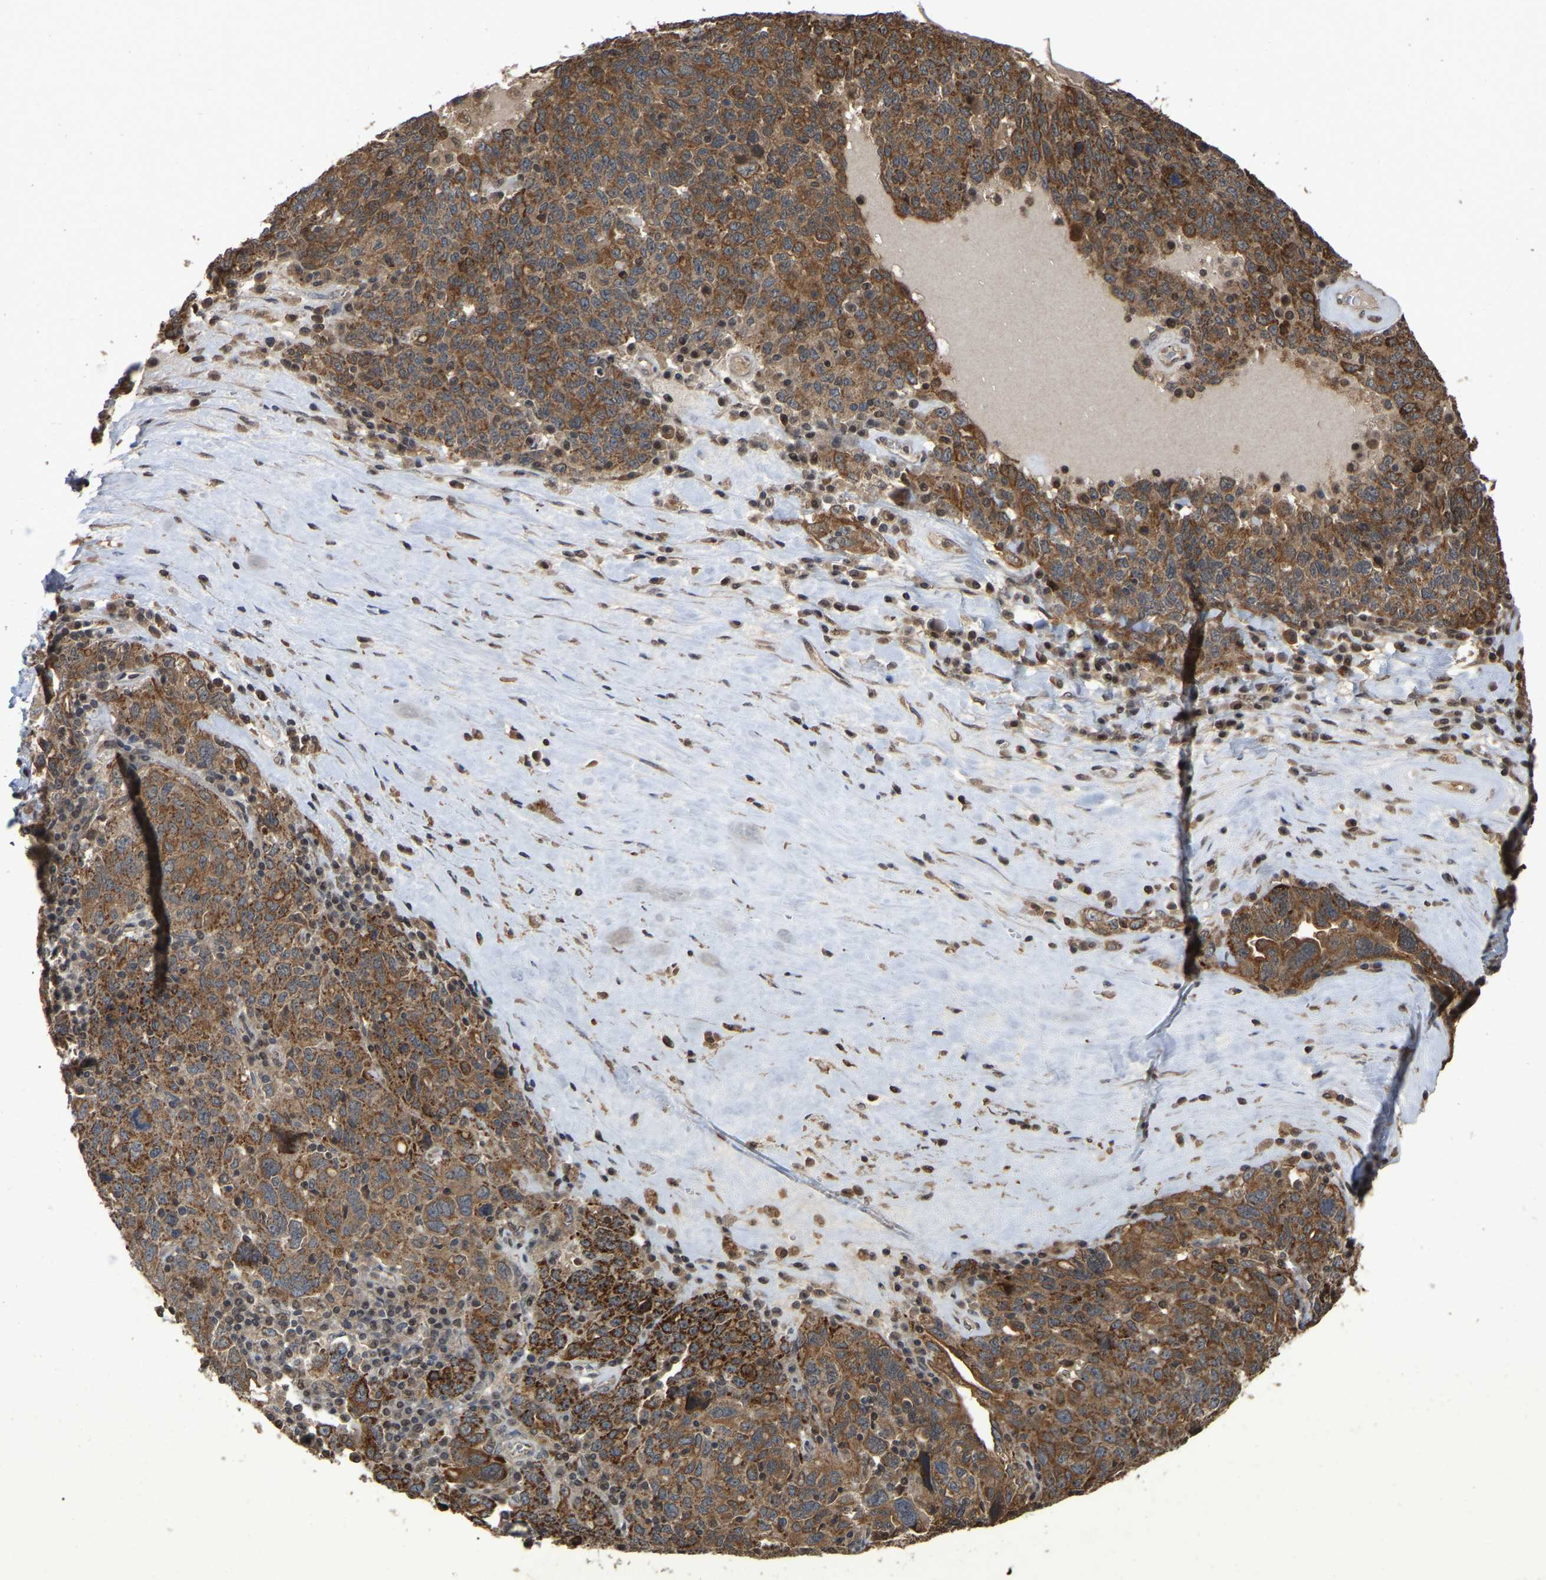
{"staining": {"intensity": "strong", "quantity": ">75%", "location": "cytoplasmic/membranous"}, "tissue": "ovarian cancer", "cell_type": "Tumor cells", "image_type": "cancer", "snomed": [{"axis": "morphology", "description": "Carcinoma, endometroid"}, {"axis": "topography", "description": "Ovary"}], "caption": "Ovarian cancer stained with IHC exhibits strong cytoplasmic/membranous positivity in about >75% of tumor cells.", "gene": "FAM219A", "patient": {"sex": "female", "age": 62}}